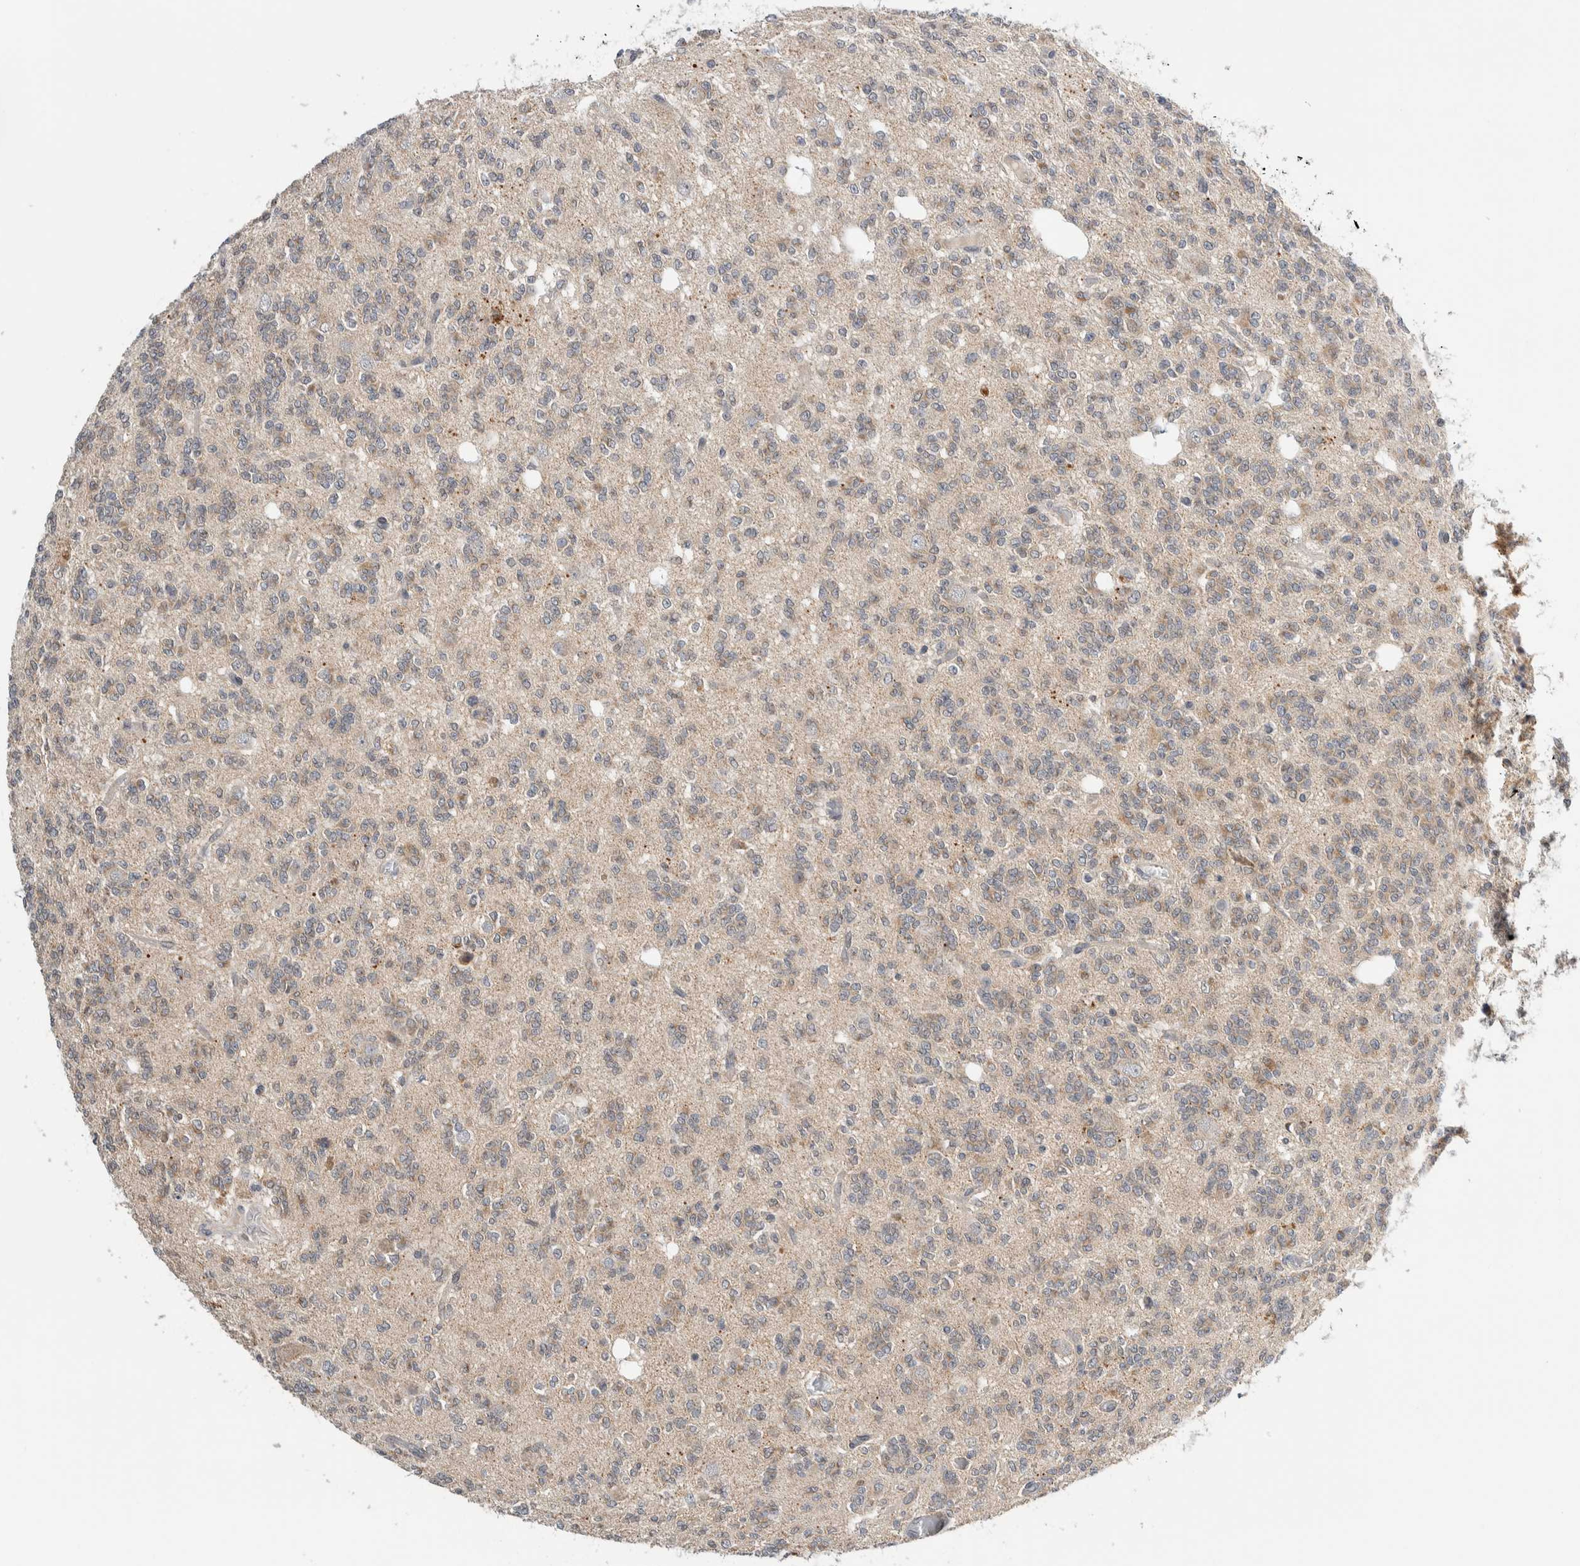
{"staining": {"intensity": "weak", "quantity": "<25%", "location": "cytoplasmic/membranous"}, "tissue": "glioma", "cell_type": "Tumor cells", "image_type": "cancer", "snomed": [{"axis": "morphology", "description": "Glioma, malignant, Low grade"}, {"axis": "topography", "description": "Brain"}], "caption": "Immunohistochemical staining of human malignant glioma (low-grade) exhibits no significant positivity in tumor cells.", "gene": "SHPK", "patient": {"sex": "male", "age": 38}}